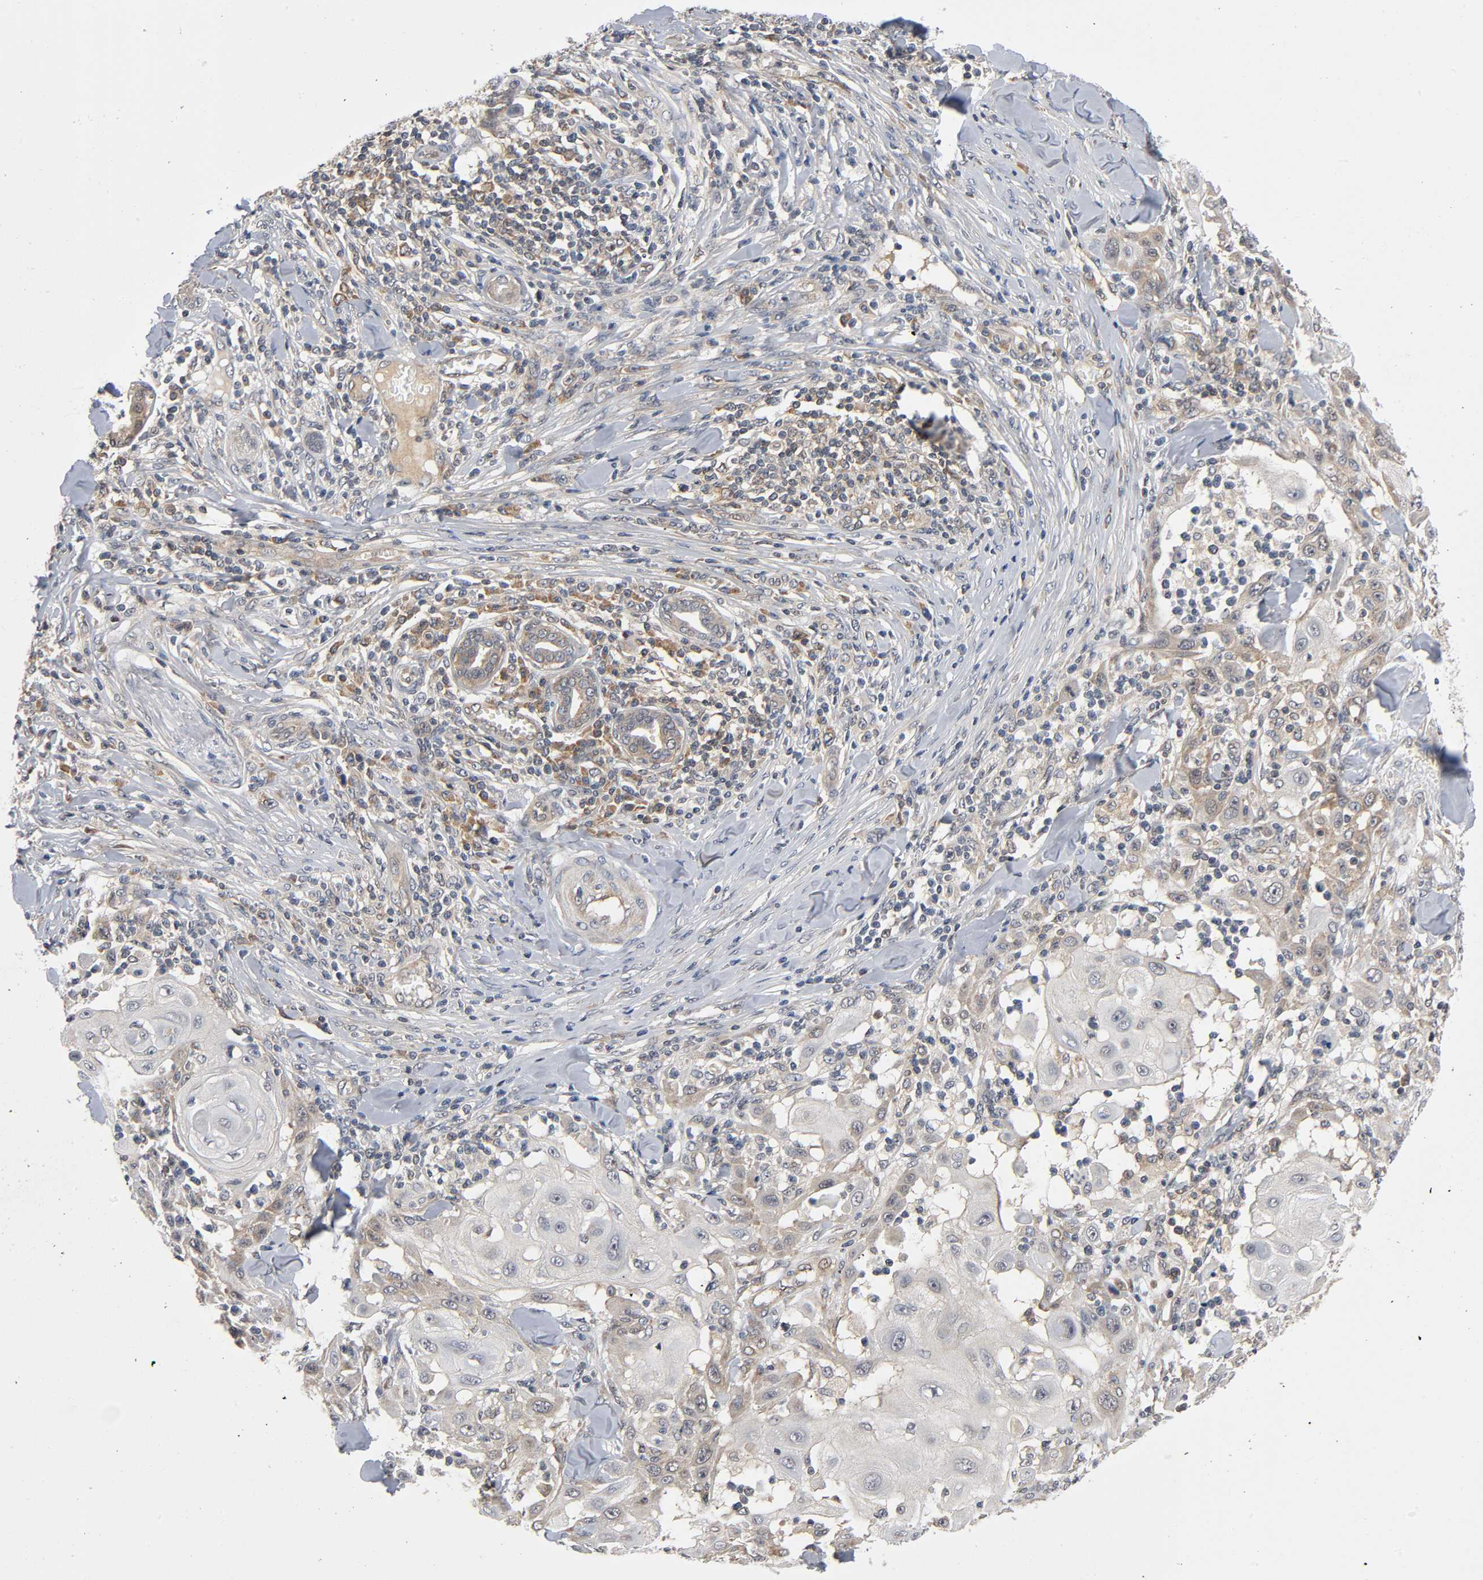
{"staining": {"intensity": "weak", "quantity": "25%-75%", "location": "cytoplasmic/membranous"}, "tissue": "skin cancer", "cell_type": "Tumor cells", "image_type": "cancer", "snomed": [{"axis": "morphology", "description": "Squamous cell carcinoma, NOS"}, {"axis": "topography", "description": "Skin"}], "caption": "An IHC photomicrograph of tumor tissue is shown. Protein staining in brown shows weak cytoplasmic/membranous positivity in squamous cell carcinoma (skin) within tumor cells.", "gene": "MAPK8", "patient": {"sex": "male", "age": 24}}